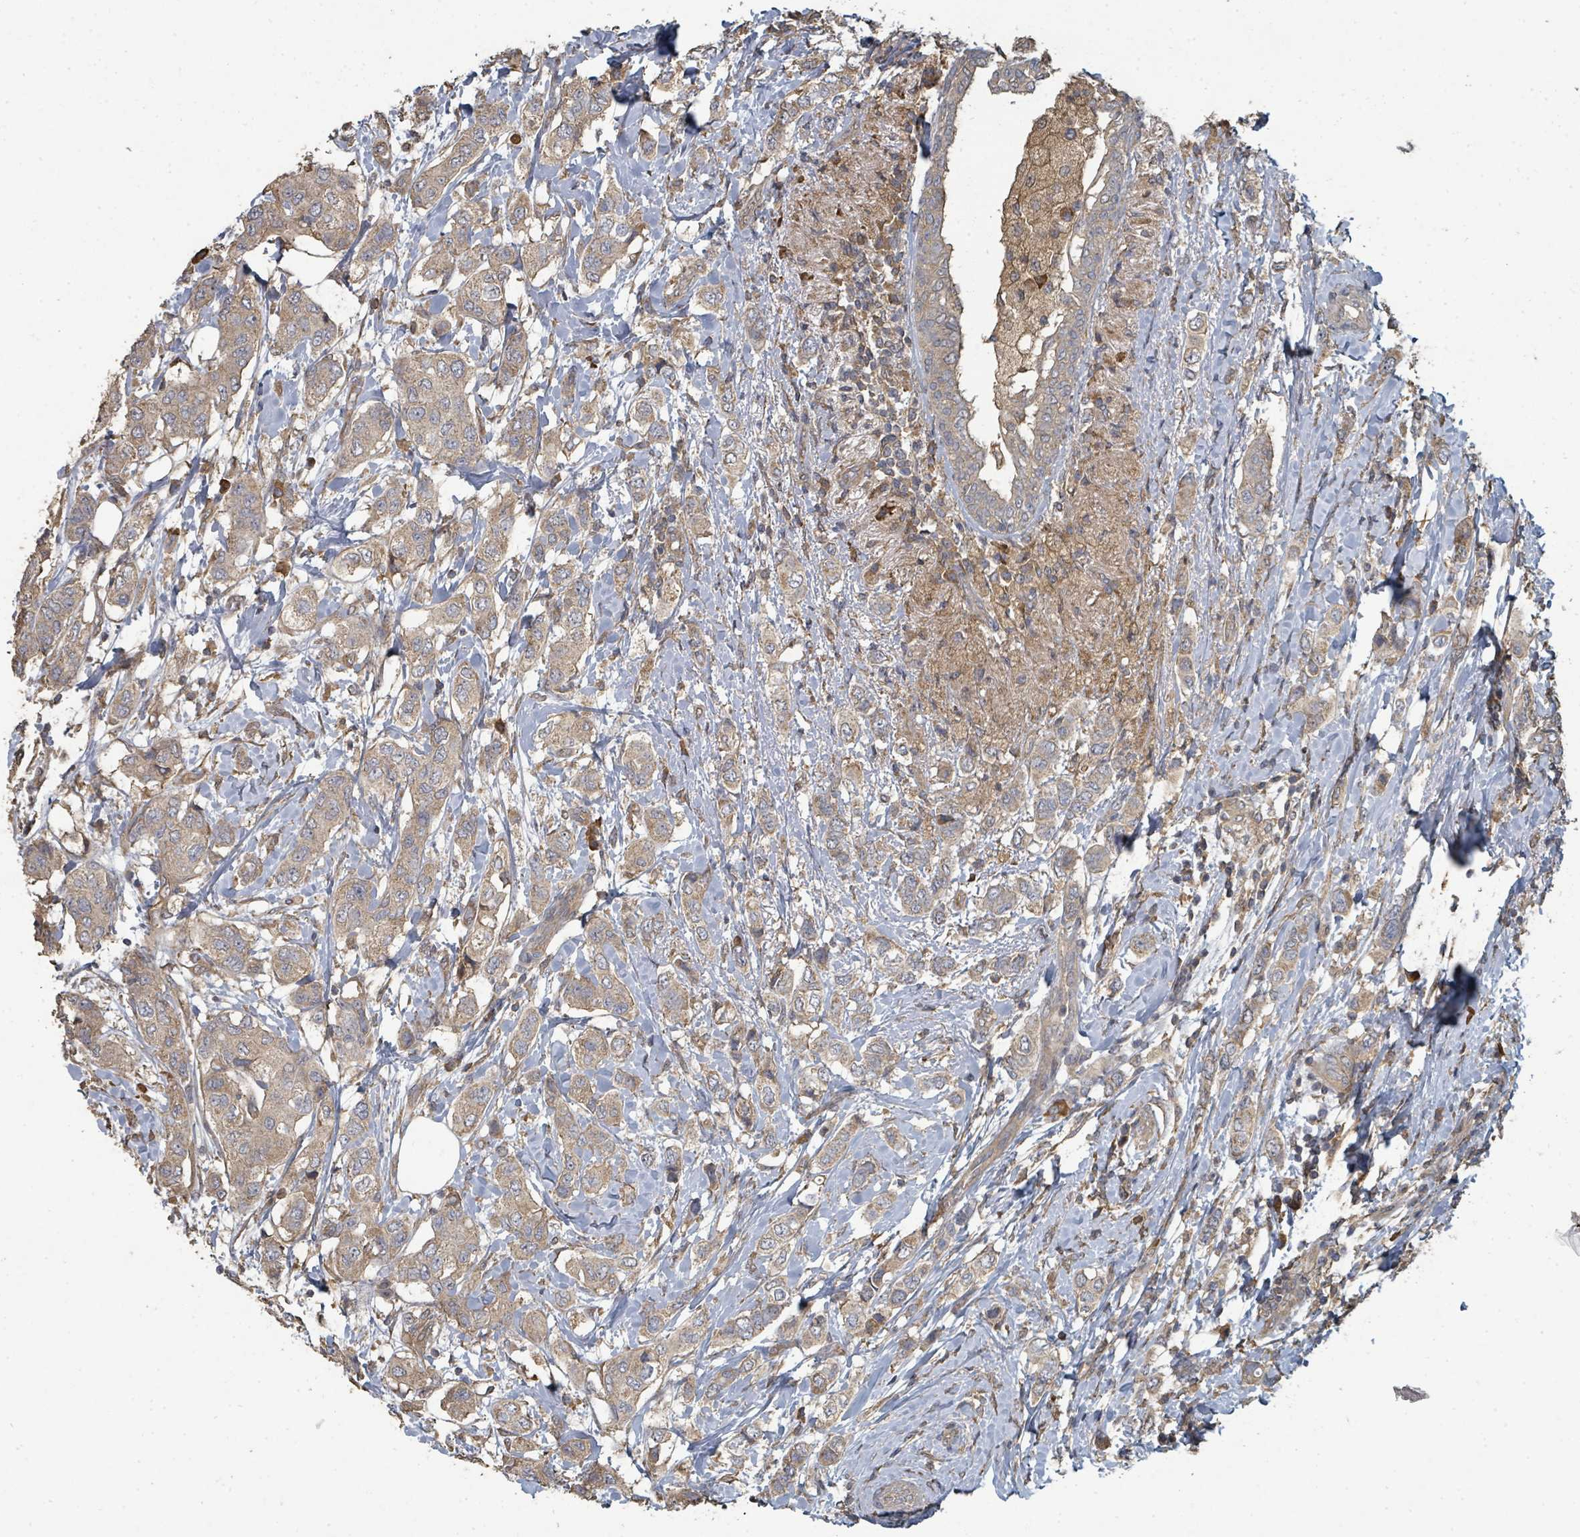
{"staining": {"intensity": "moderate", "quantity": ">75%", "location": "cytoplasmic/membranous"}, "tissue": "breast cancer", "cell_type": "Tumor cells", "image_type": "cancer", "snomed": [{"axis": "morphology", "description": "Lobular carcinoma"}, {"axis": "topography", "description": "Breast"}], "caption": "The histopathology image displays immunohistochemical staining of breast cancer (lobular carcinoma). There is moderate cytoplasmic/membranous staining is identified in approximately >75% of tumor cells. (DAB (3,3'-diaminobenzidine) IHC, brown staining for protein, blue staining for nuclei).", "gene": "WDFY1", "patient": {"sex": "female", "age": 51}}